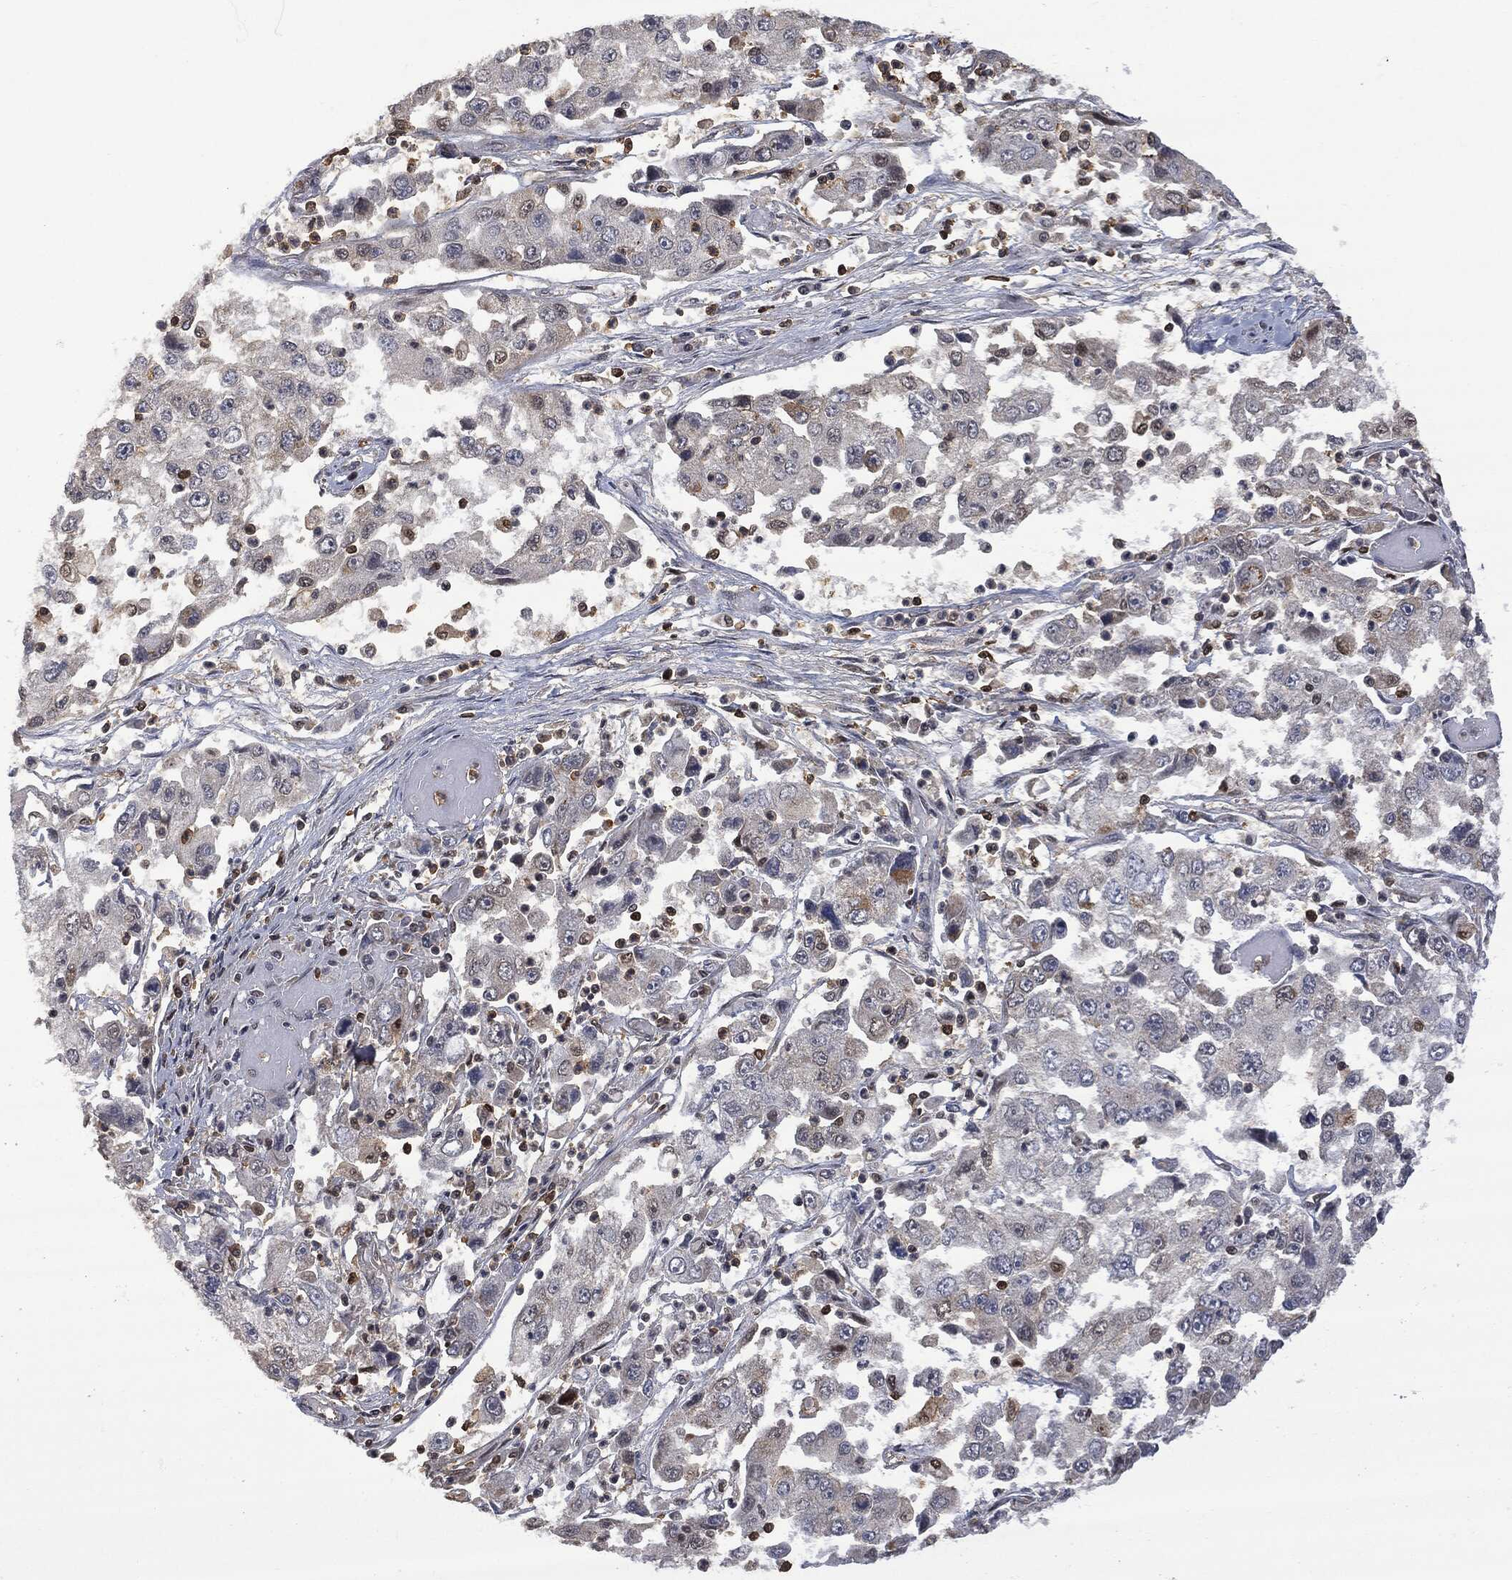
{"staining": {"intensity": "negative", "quantity": "none", "location": "none"}, "tissue": "cervical cancer", "cell_type": "Tumor cells", "image_type": "cancer", "snomed": [{"axis": "morphology", "description": "Squamous cell carcinoma, NOS"}, {"axis": "topography", "description": "Cervix"}], "caption": "This is an immunohistochemistry (IHC) micrograph of human squamous cell carcinoma (cervical). There is no expression in tumor cells.", "gene": "PSMB10", "patient": {"sex": "female", "age": 36}}